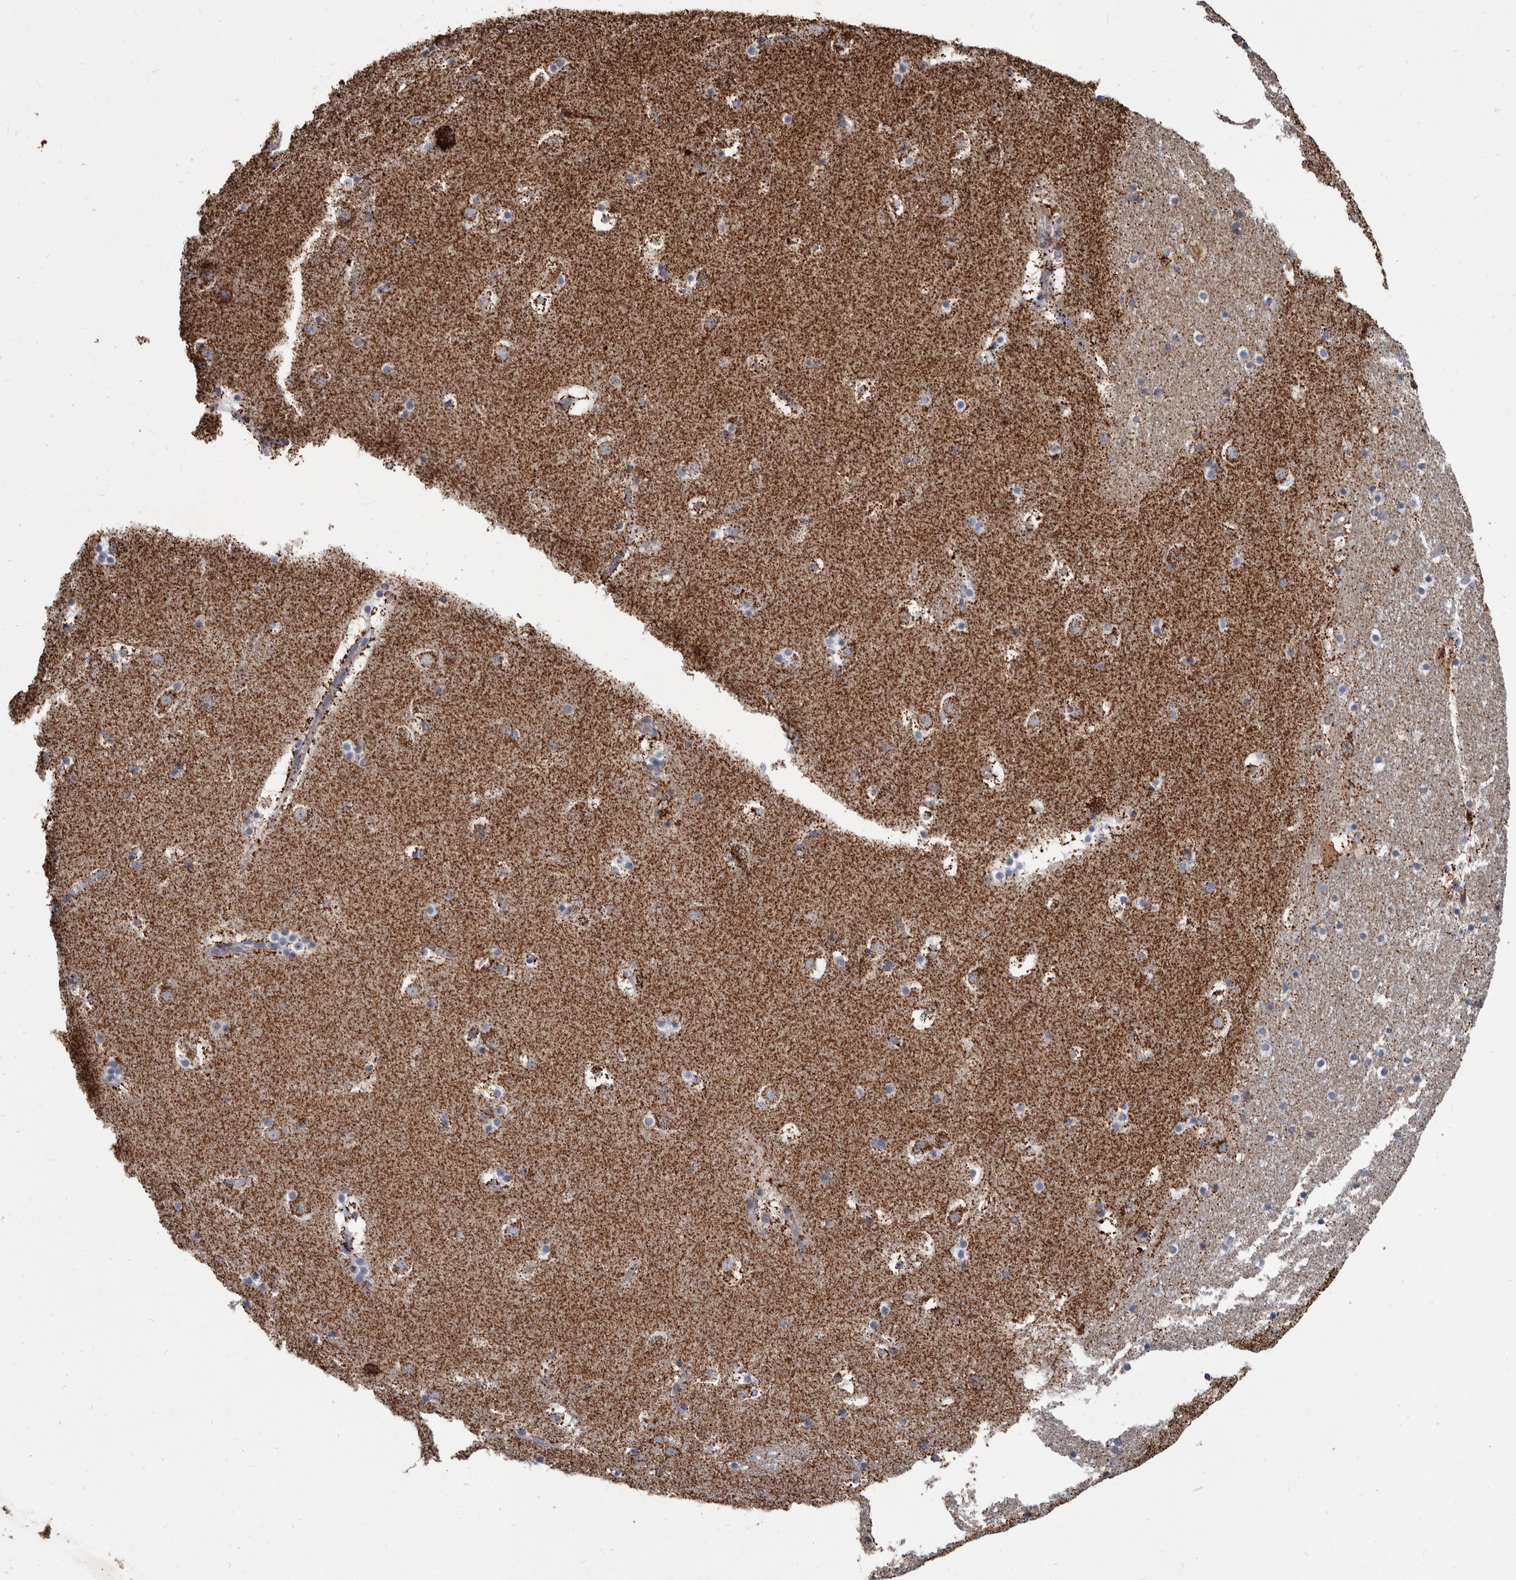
{"staining": {"intensity": "weak", "quantity": "<25%", "location": "cytoplasmic/membranous"}, "tissue": "caudate", "cell_type": "Glial cells", "image_type": "normal", "snomed": [{"axis": "morphology", "description": "Normal tissue, NOS"}, {"axis": "topography", "description": "Lateral ventricle wall"}], "caption": "The photomicrograph reveals no significant positivity in glial cells of caudate.", "gene": "ALDH5A1", "patient": {"sex": "male", "age": 45}}